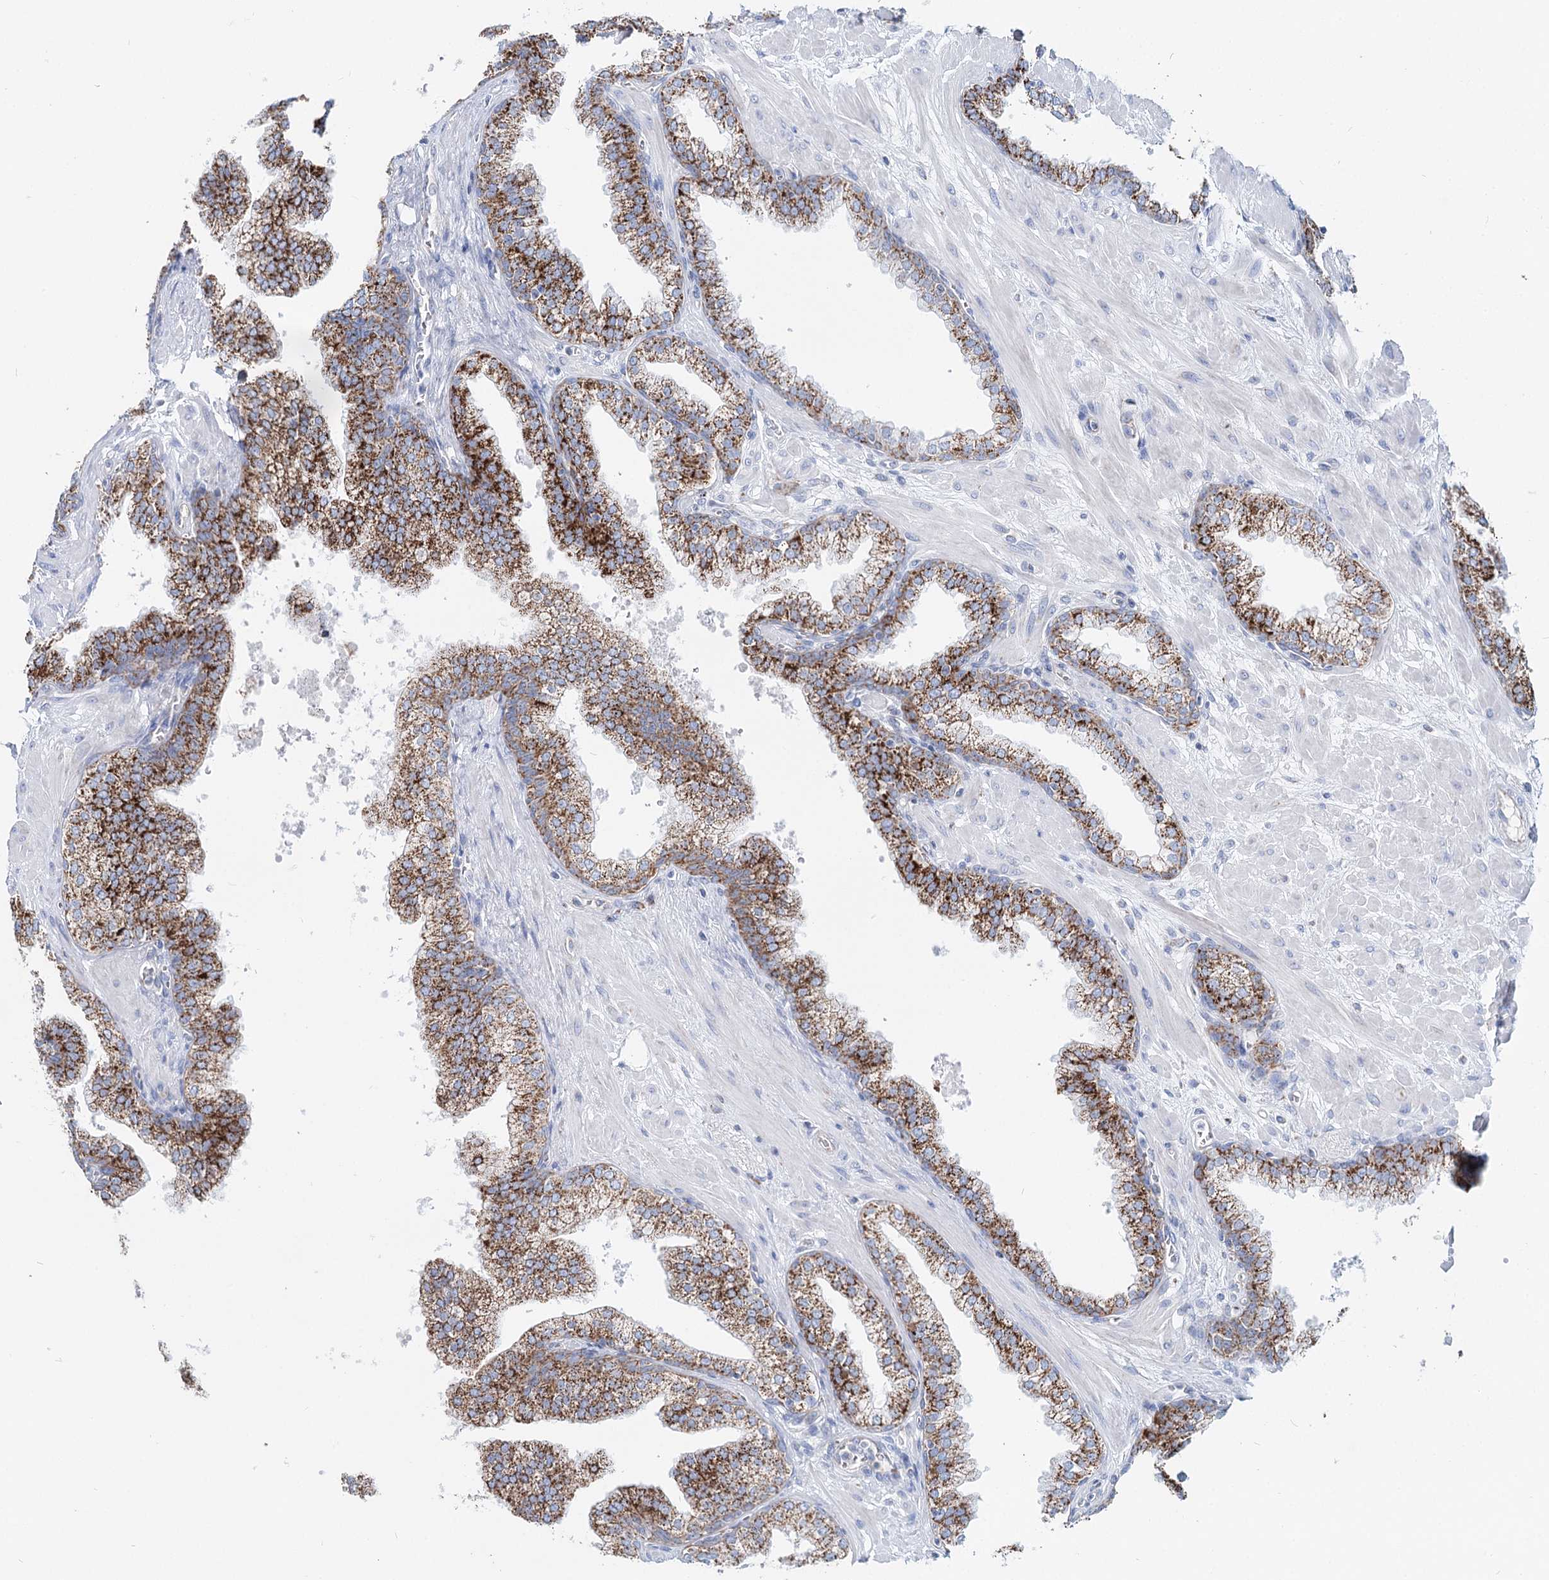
{"staining": {"intensity": "strong", "quantity": ">75%", "location": "cytoplasmic/membranous"}, "tissue": "prostate", "cell_type": "Glandular cells", "image_type": "normal", "snomed": [{"axis": "morphology", "description": "Normal tissue, NOS"}, {"axis": "topography", "description": "Prostate"}], "caption": "Immunohistochemistry (IHC) (DAB (3,3'-diaminobenzidine)) staining of benign prostate displays strong cytoplasmic/membranous protein expression in about >75% of glandular cells.", "gene": "MCCC2", "patient": {"sex": "male", "age": 60}}